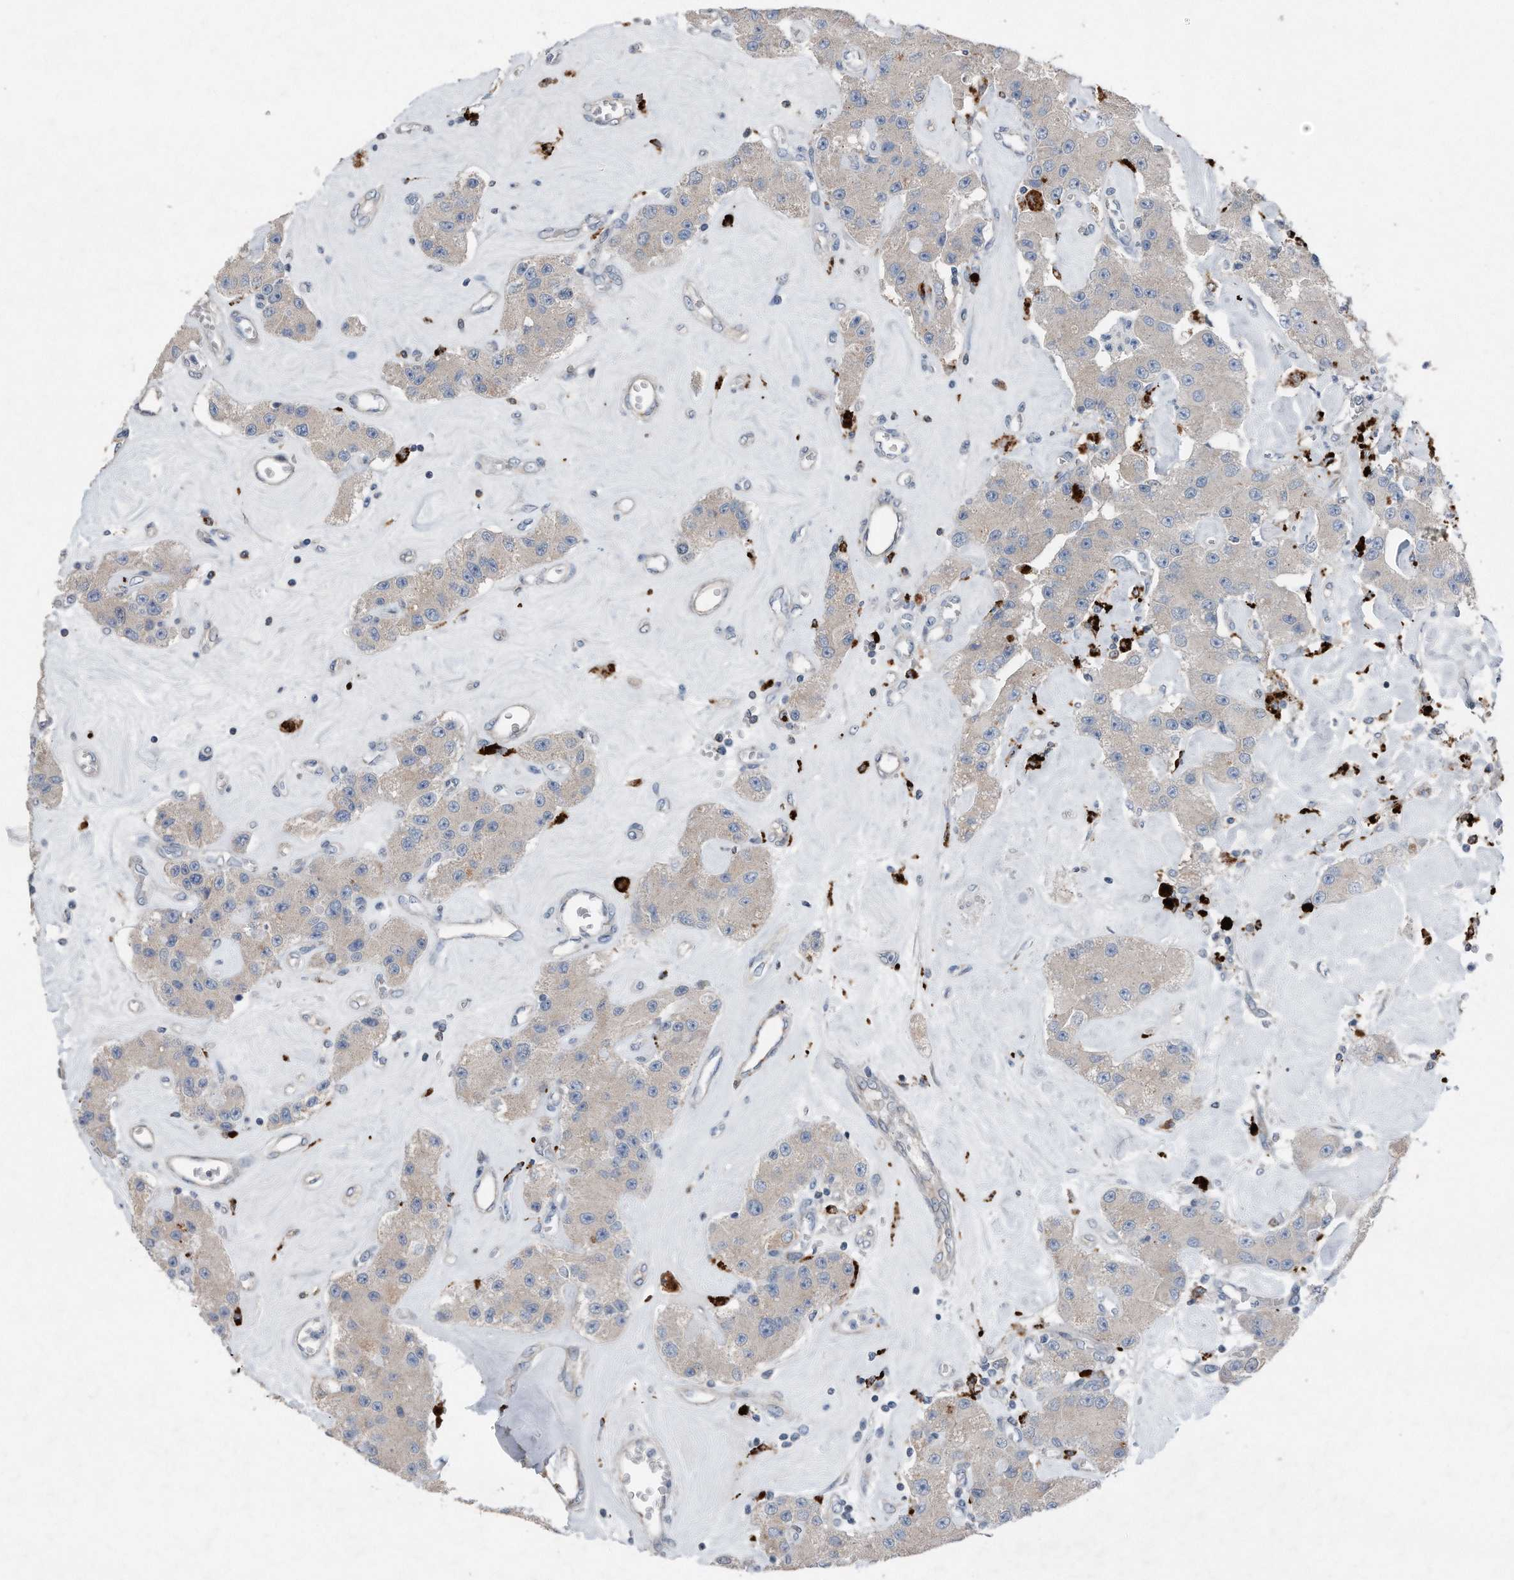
{"staining": {"intensity": "negative", "quantity": "none", "location": "none"}, "tissue": "carcinoid", "cell_type": "Tumor cells", "image_type": "cancer", "snomed": [{"axis": "morphology", "description": "Carcinoid, malignant, NOS"}, {"axis": "topography", "description": "Pancreas"}], "caption": "An immunohistochemistry (IHC) photomicrograph of carcinoid (malignant) is shown. There is no staining in tumor cells of carcinoid (malignant).", "gene": "ZNF772", "patient": {"sex": "male", "age": 41}}